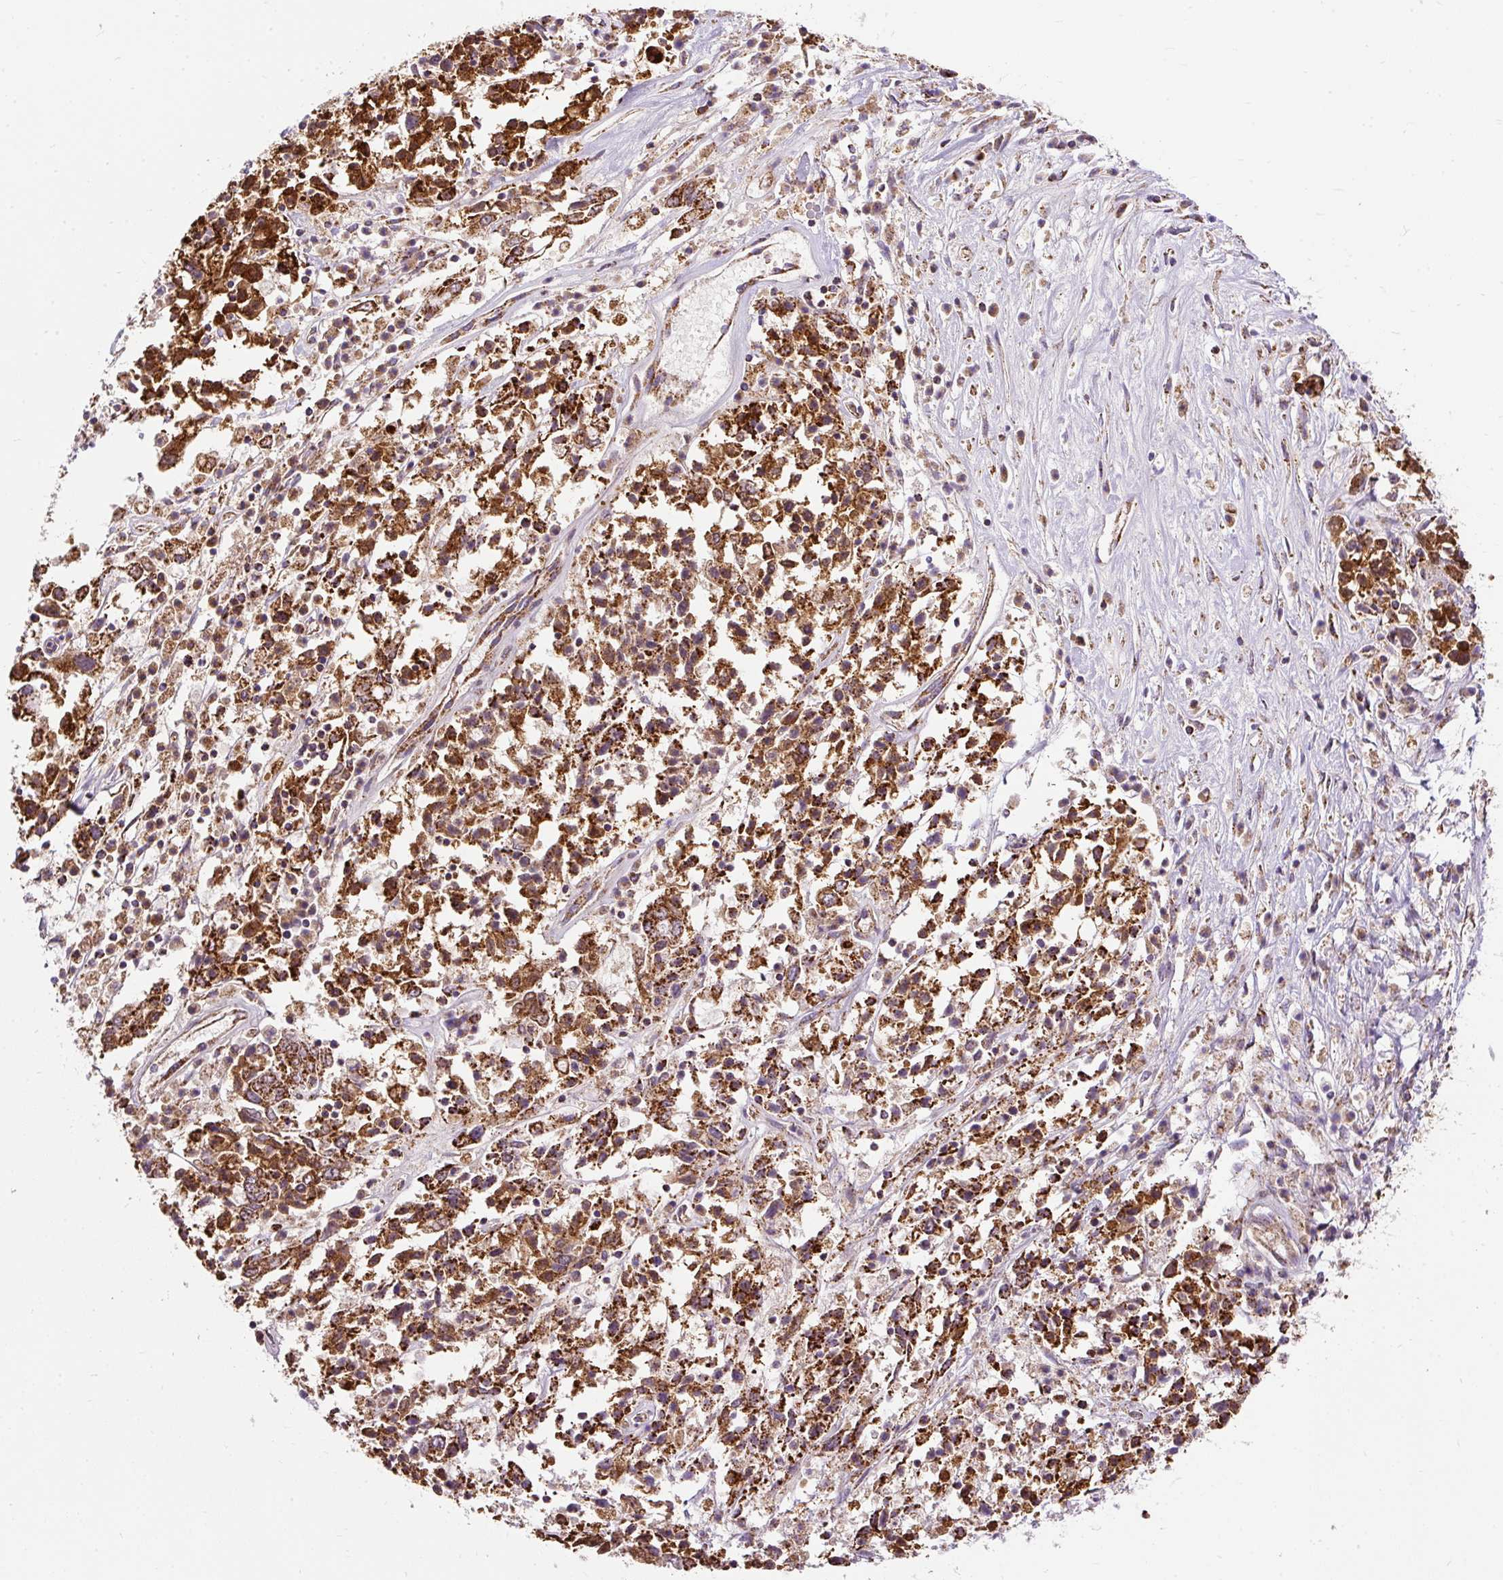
{"staining": {"intensity": "strong", "quantity": ">75%", "location": "cytoplasmic/membranous"}, "tissue": "ovarian cancer", "cell_type": "Tumor cells", "image_type": "cancer", "snomed": [{"axis": "morphology", "description": "Carcinoma, endometroid"}, {"axis": "topography", "description": "Ovary"}], "caption": "Protein staining of ovarian cancer (endometroid carcinoma) tissue demonstrates strong cytoplasmic/membranous expression in about >75% of tumor cells.", "gene": "CEP290", "patient": {"sex": "female", "age": 62}}